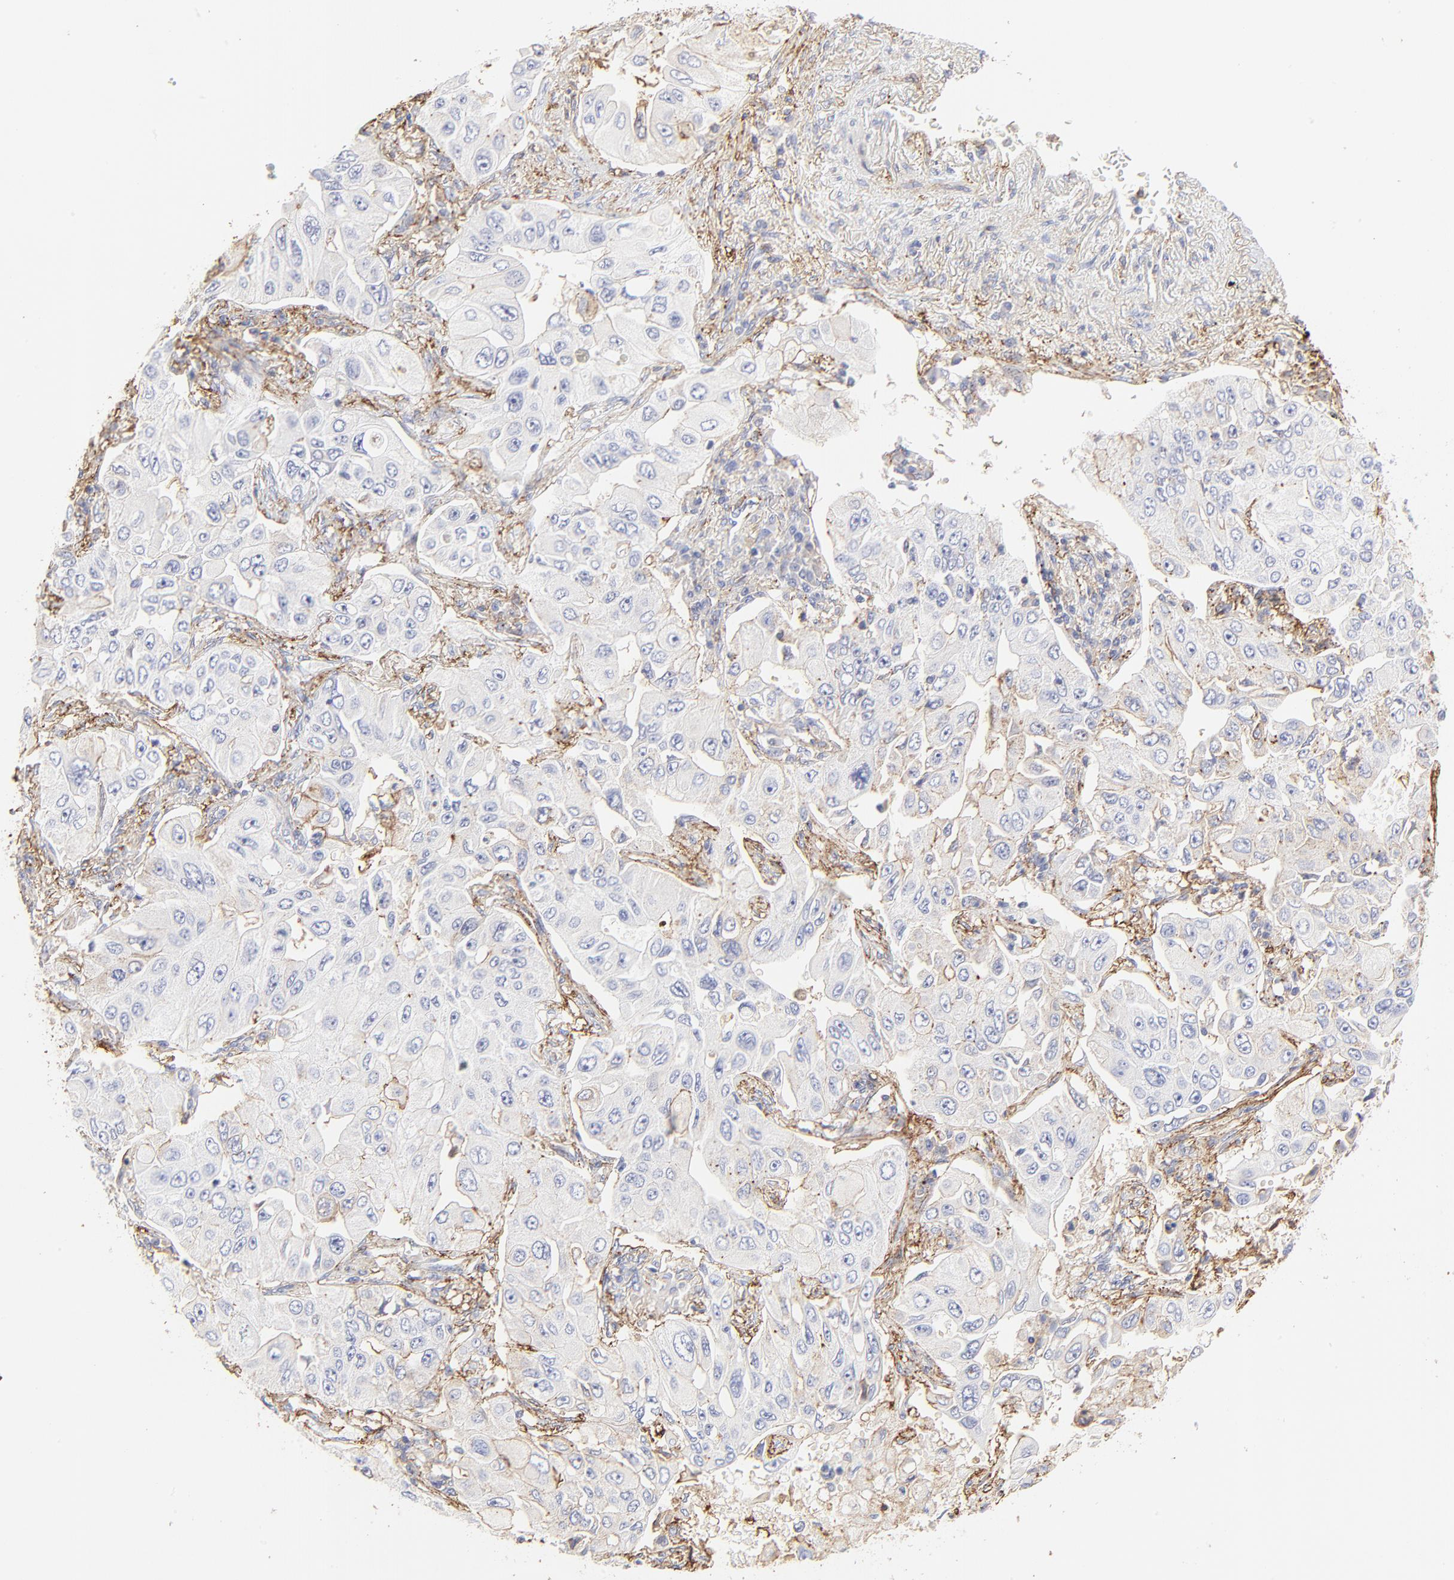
{"staining": {"intensity": "negative", "quantity": "none", "location": "none"}, "tissue": "lung cancer", "cell_type": "Tumor cells", "image_type": "cancer", "snomed": [{"axis": "morphology", "description": "Adenocarcinoma, NOS"}, {"axis": "topography", "description": "Lung"}], "caption": "IHC photomicrograph of neoplastic tissue: lung cancer (adenocarcinoma) stained with DAB shows no significant protein positivity in tumor cells.", "gene": "ANXA6", "patient": {"sex": "male", "age": 84}}